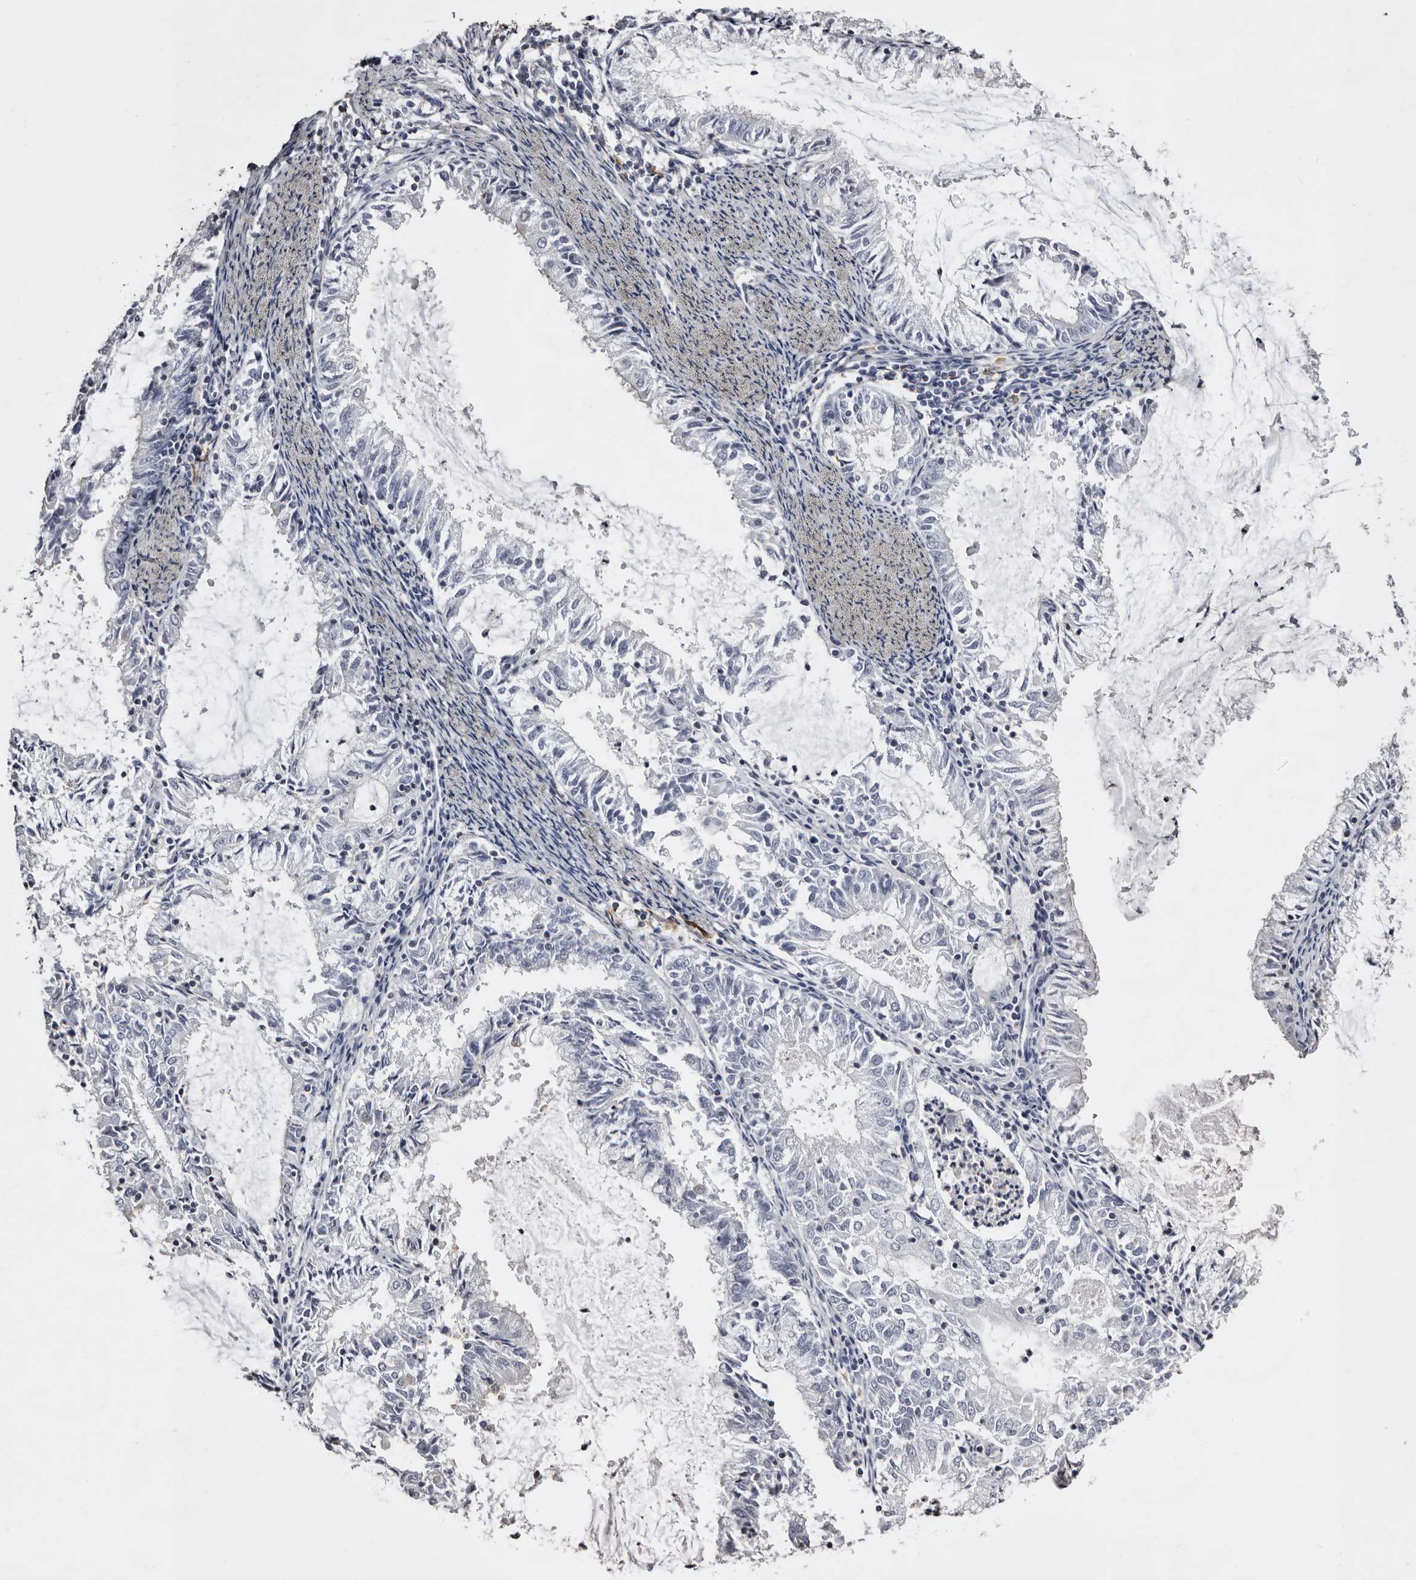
{"staining": {"intensity": "negative", "quantity": "none", "location": "none"}, "tissue": "endometrial cancer", "cell_type": "Tumor cells", "image_type": "cancer", "snomed": [{"axis": "morphology", "description": "Adenocarcinoma, NOS"}, {"axis": "topography", "description": "Endometrium"}], "caption": "The histopathology image reveals no staining of tumor cells in endometrial cancer.", "gene": "LAD1", "patient": {"sex": "female", "age": 57}}